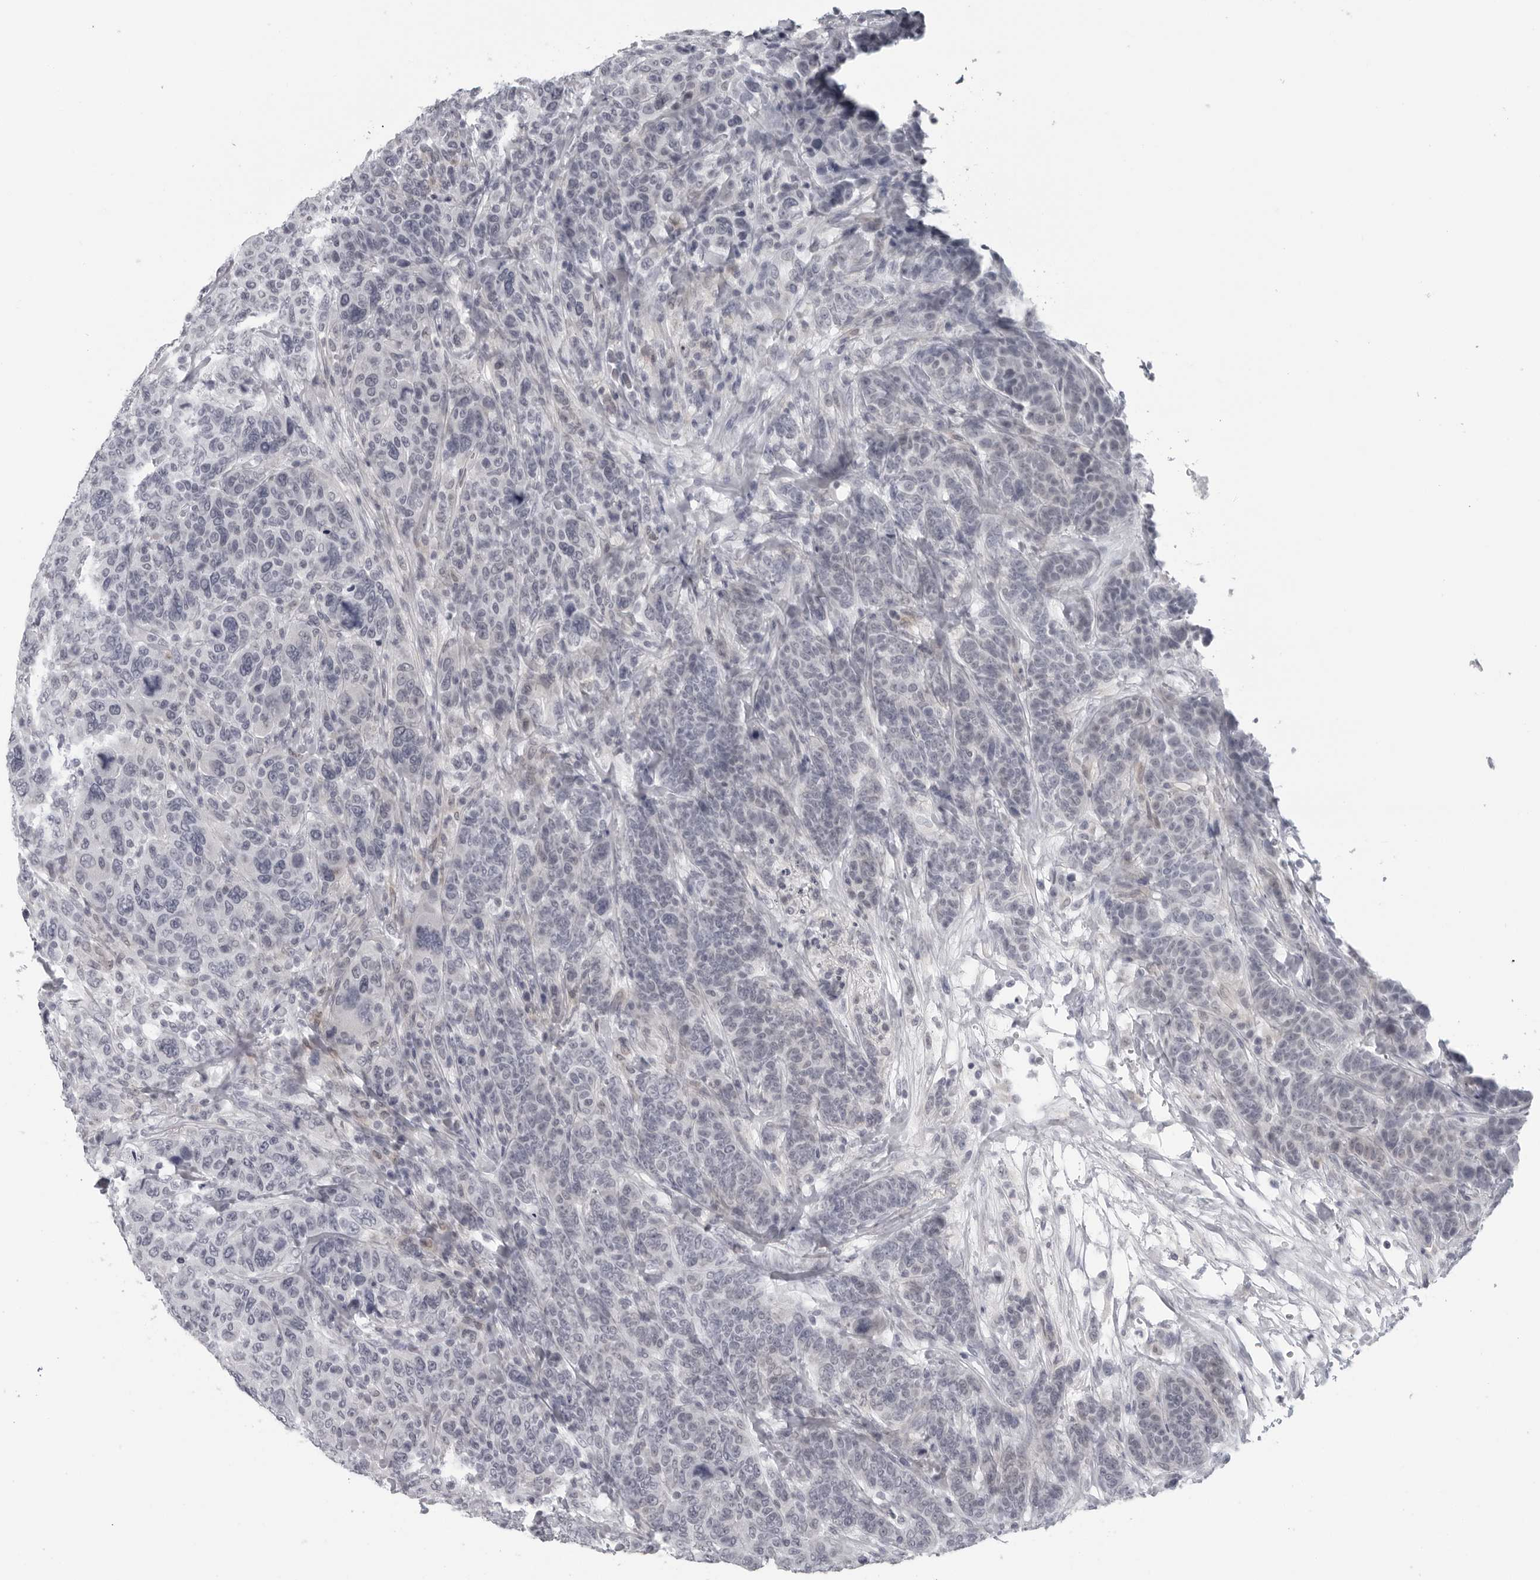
{"staining": {"intensity": "negative", "quantity": "none", "location": "none"}, "tissue": "breast cancer", "cell_type": "Tumor cells", "image_type": "cancer", "snomed": [{"axis": "morphology", "description": "Duct carcinoma"}, {"axis": "topography", "description": "Breast"}], "caption": "DAB (3,3'-diaminobenzidine) immunohistochemical staining of breast cancer (intraductal carcinoma) reveals no significant staining in tumor cells.", "gene": "OPLAH", "patient": {"sex": "female", "age": 37}}